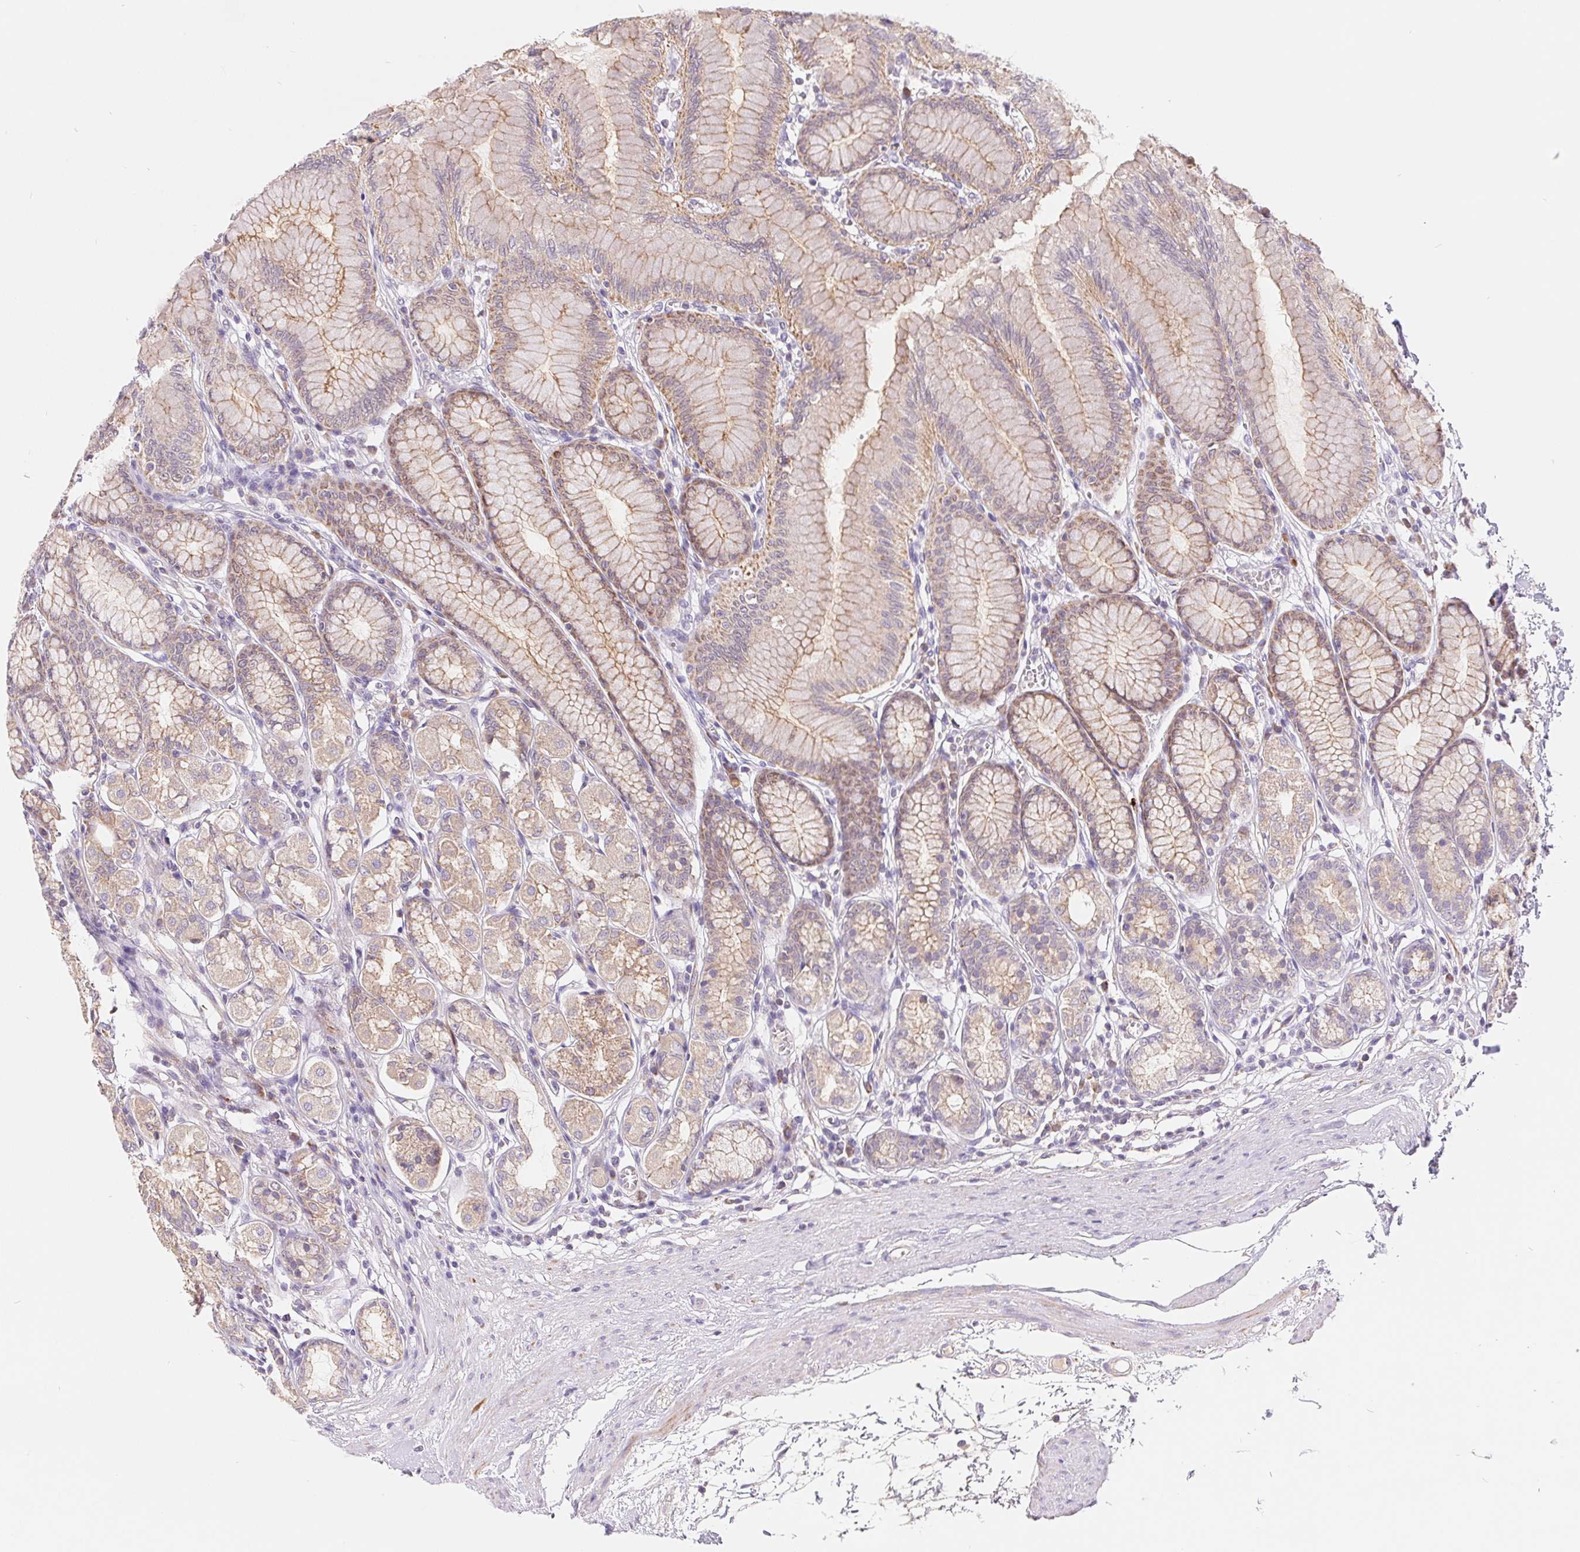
{"staining": {"intensity": "moderate", "quantity": "25%-75%", "location": "cytoplasmic/membranous"}, "tissue": "stomach", "cell_type": "Glandular cells", "image_type": "normal", "snomed": [{"axis": "morphology", "description": "Normal tissue, NOS"}, {"axis": "topography", "description": "Stomach"}, {"axis": "topography", "description": "Stomach, lower"}], "caption": "The micrograph displays a brown stain indicating the presence of a protein in the cytoplasmic/membranous of glandular cells in stomach. Nuclei are stained in blue.", "gene": "EMC6", "patient": {"sex": "male", "age": 76}}